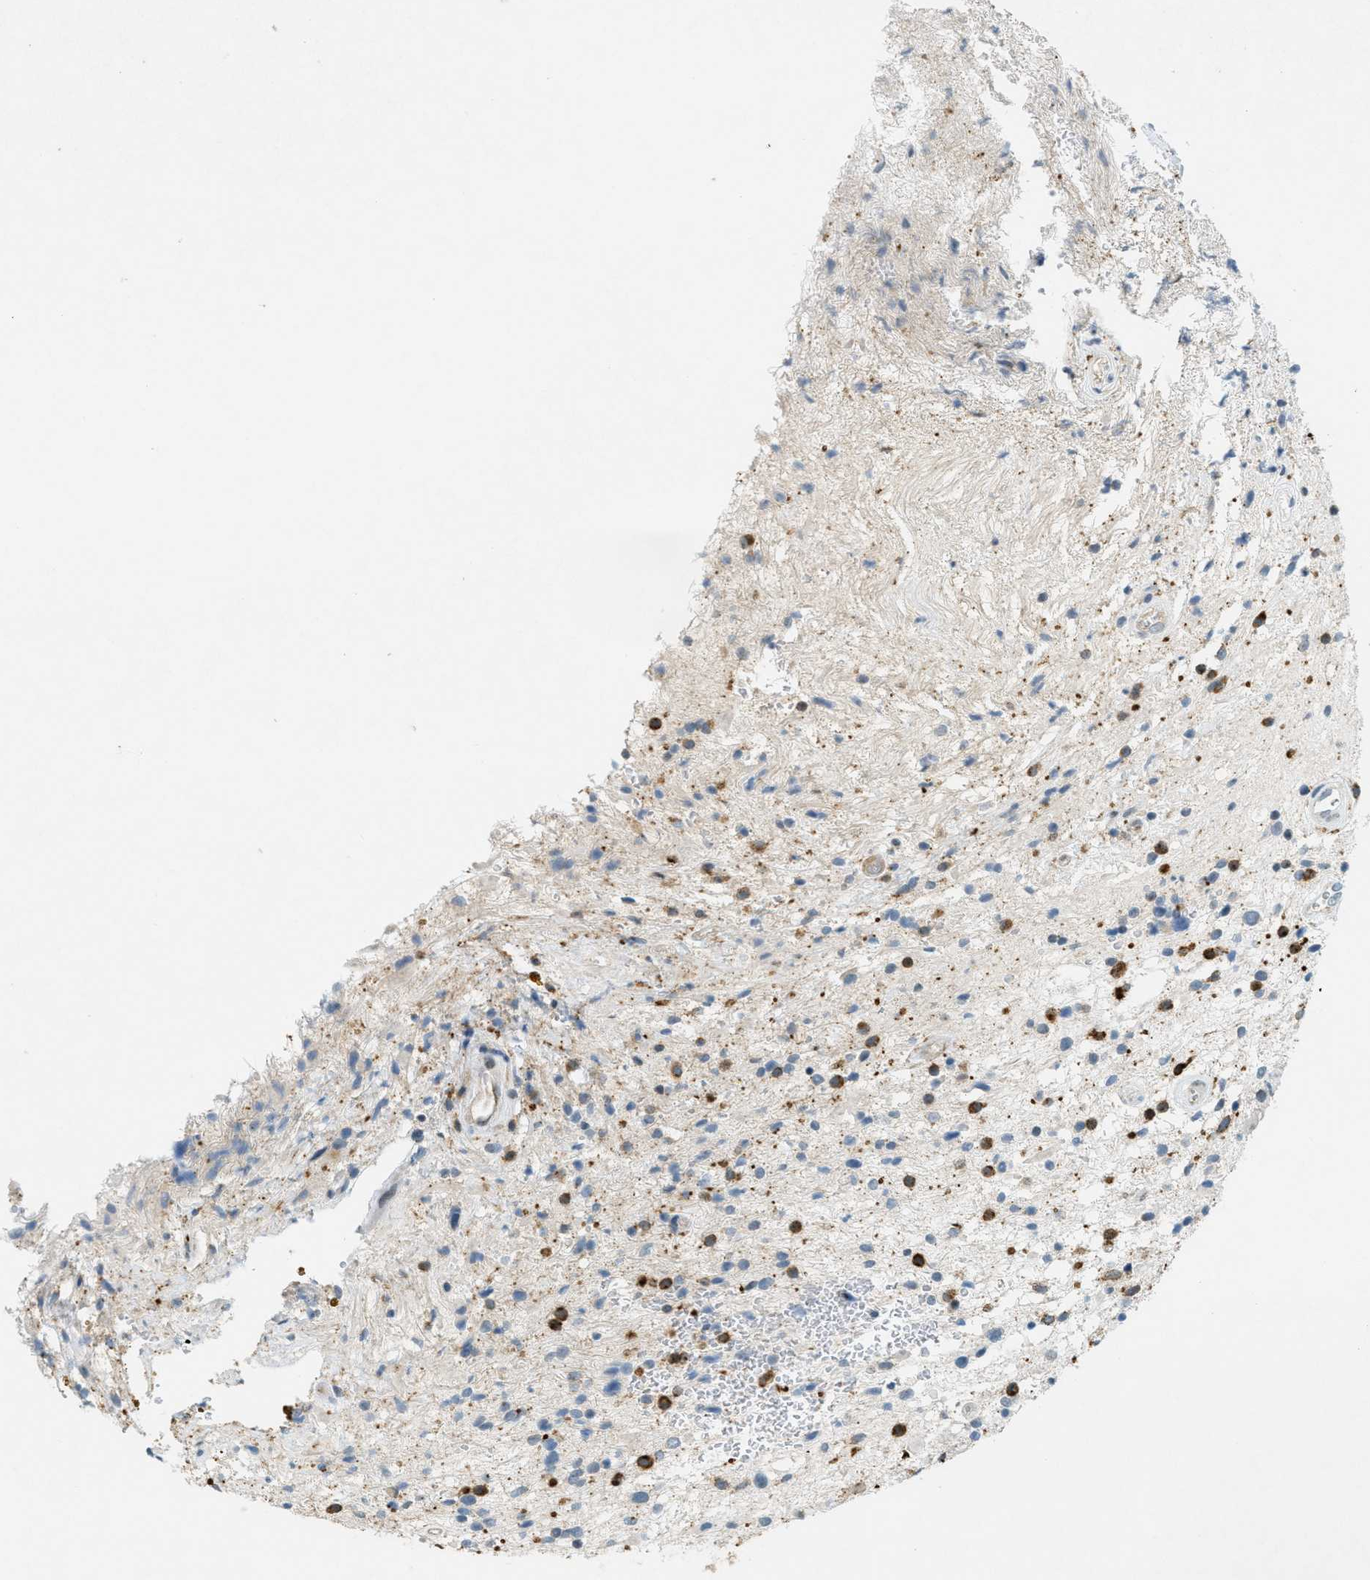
{"staining": {"intensity": "strong", "quantity": "<25%", "location": "cytoplasmic/membranous"}, "tissue": "glioma", "cell_type": "Tumor cells", "image_type": "cancer", "snomed": [{"axis": "morphology", "description": "Glioma, malignant, High grade"}, {"axis": "topography", "description": "Brain"}], "caption": "The photomicrograph reveals immunohistochemical staining of glioma. There is strong cytoplasmic/membranous staining is seen in approximately <25% of tumor cells.", "gene": "FYN", "patient": {"sex": "male", "age": 33}}